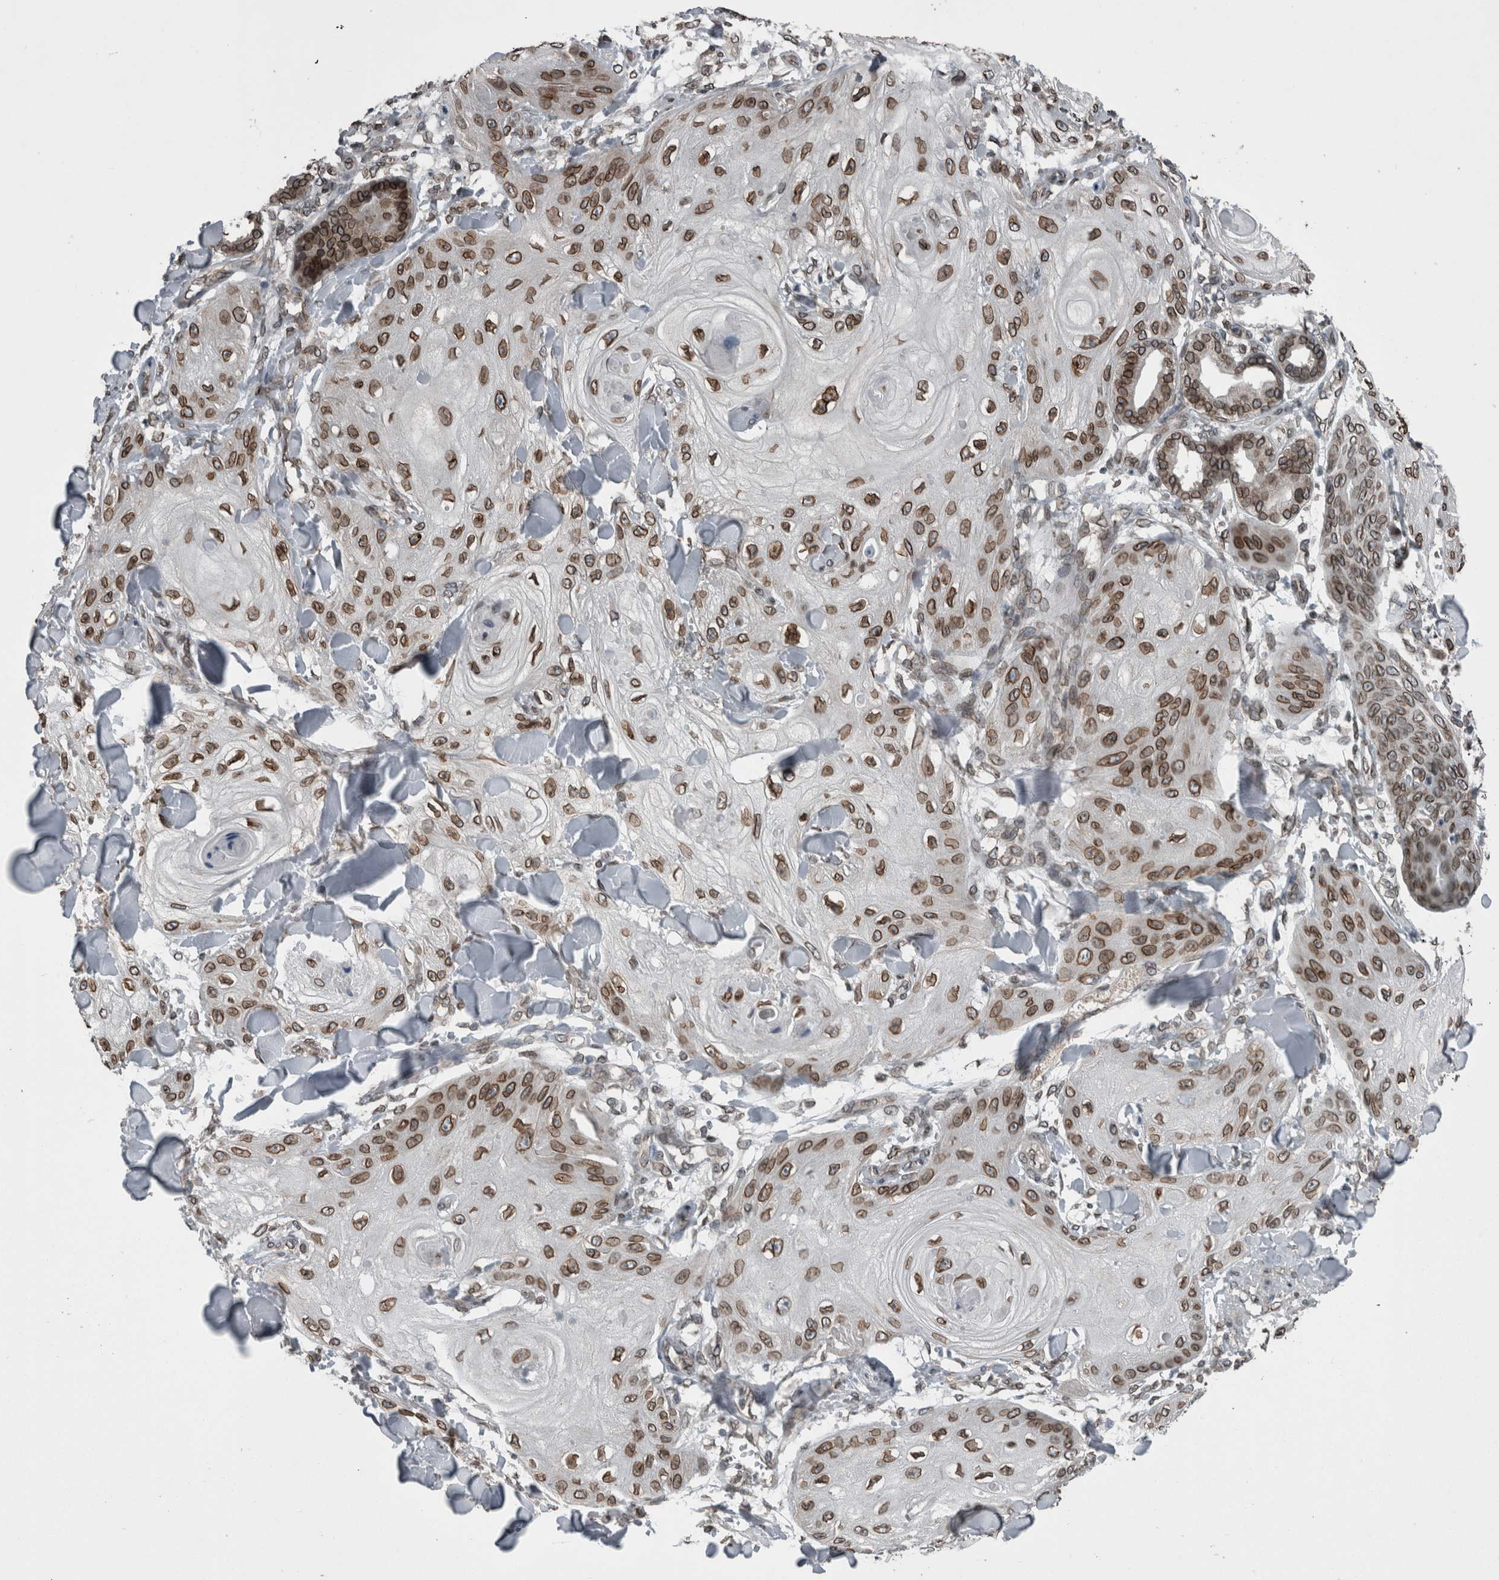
{"staining": {"intensity": "strong", "quantity": ">75%", "location": "cytoplasmic/membranous,nuclear"}, "tissue": "skin cancer", "cell_type": "Tumor cells", "image_type": "cancer", "snomed": [{"axis": "morphology", "description": "Squamous cell carcinoma, NOS"}, {"axis": "topography", "description": "Skin"}], "caption": "Immunohistochemical staining of human skin cancer reveals high levels of strong cytoplasmic/membranous and nuclear staining in approximately >75% of tumor cells.", "gene": "RANBP2", "patient": {"sex": "male", "age": 74}}